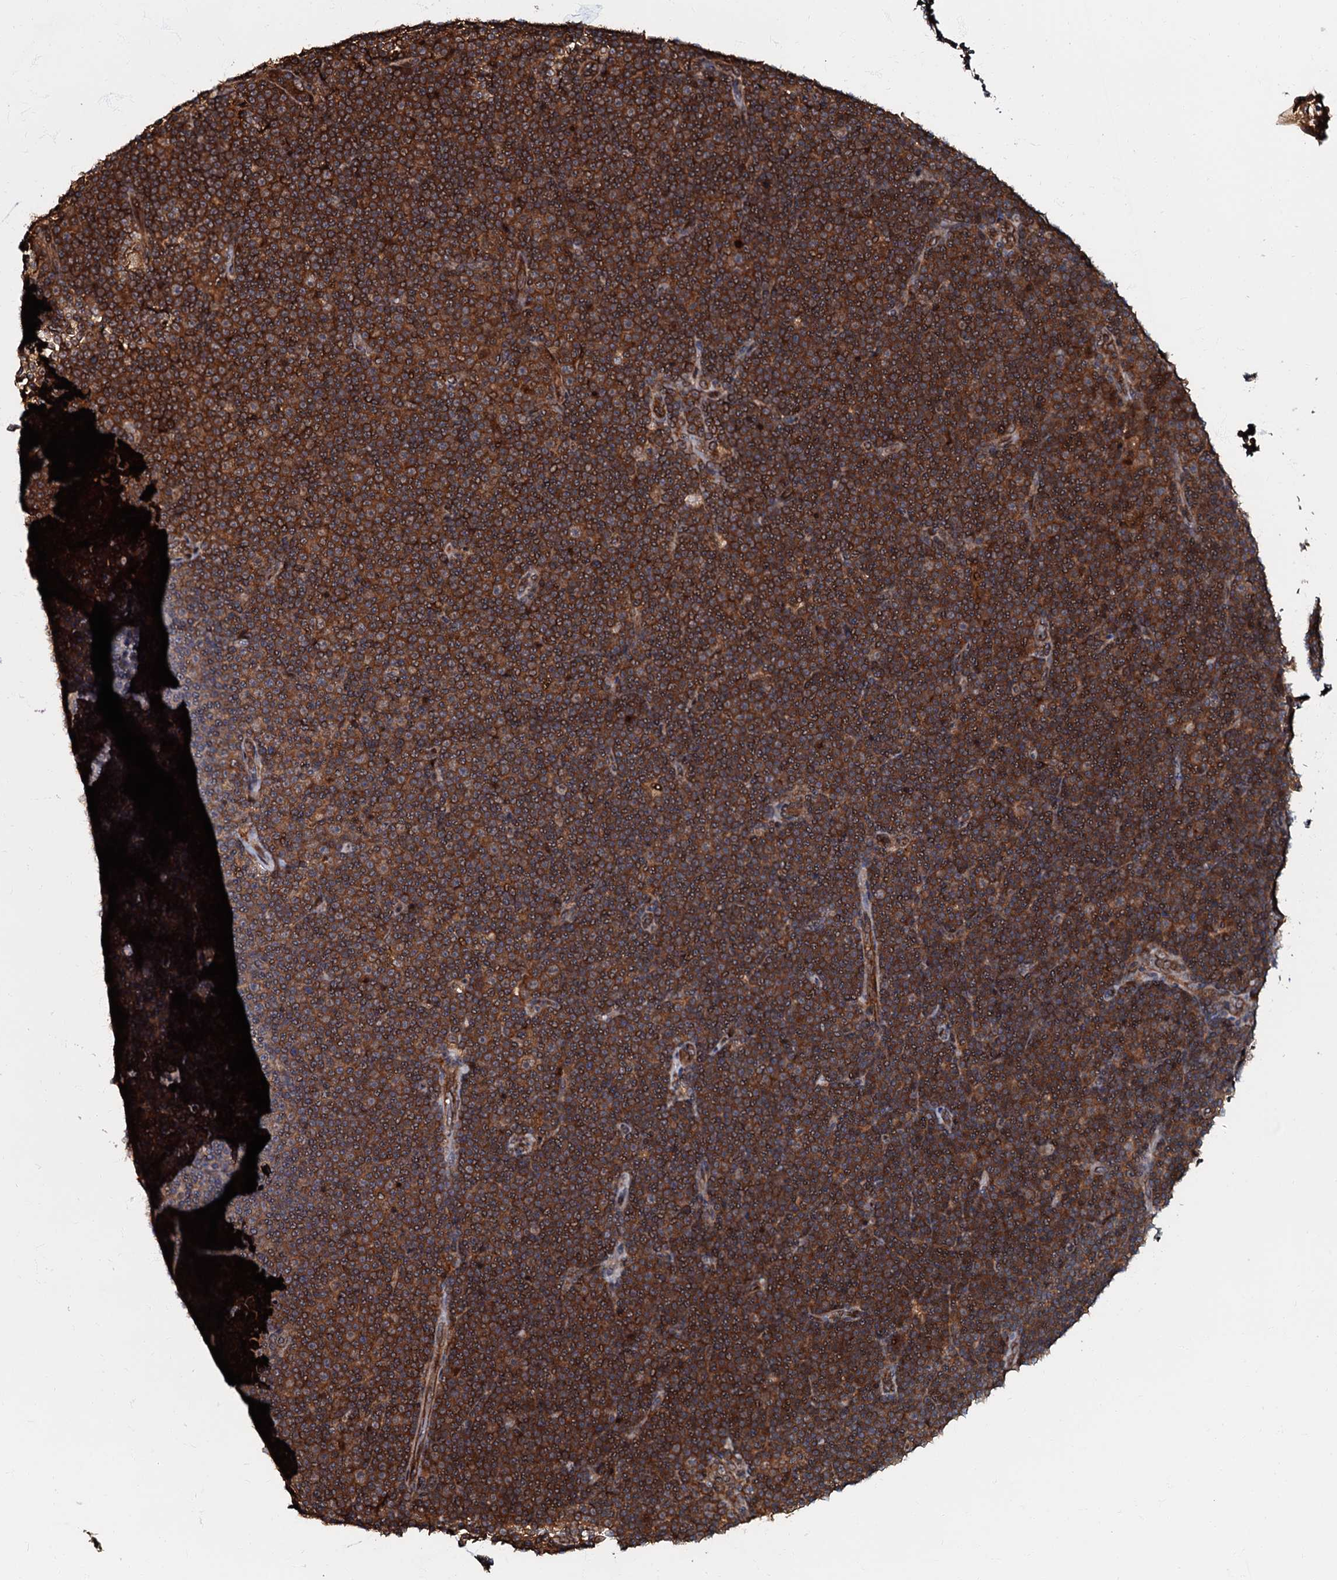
{"staining": {"intensity": "strong", "quantity": ">75%", "location": "cytoplasmic/membranous"}, "tissue": "lymphoma", "cell_type": "Tumor cells", "image_type": "cancer", "snomed": [{"axis": "morphology", "description": "Malignant lymphoma, non-Hodgkin's type, Low grade"}, {"axis": "topography", "description": "Lymph node"}], "caption": "Brown immunohistochemical staining in lymphoma shows strong cytoplasmic/membranous staining in about >75% of tumor cells.", "gene": "OSBP", "patient": {"sex": "female", "age": 67}}